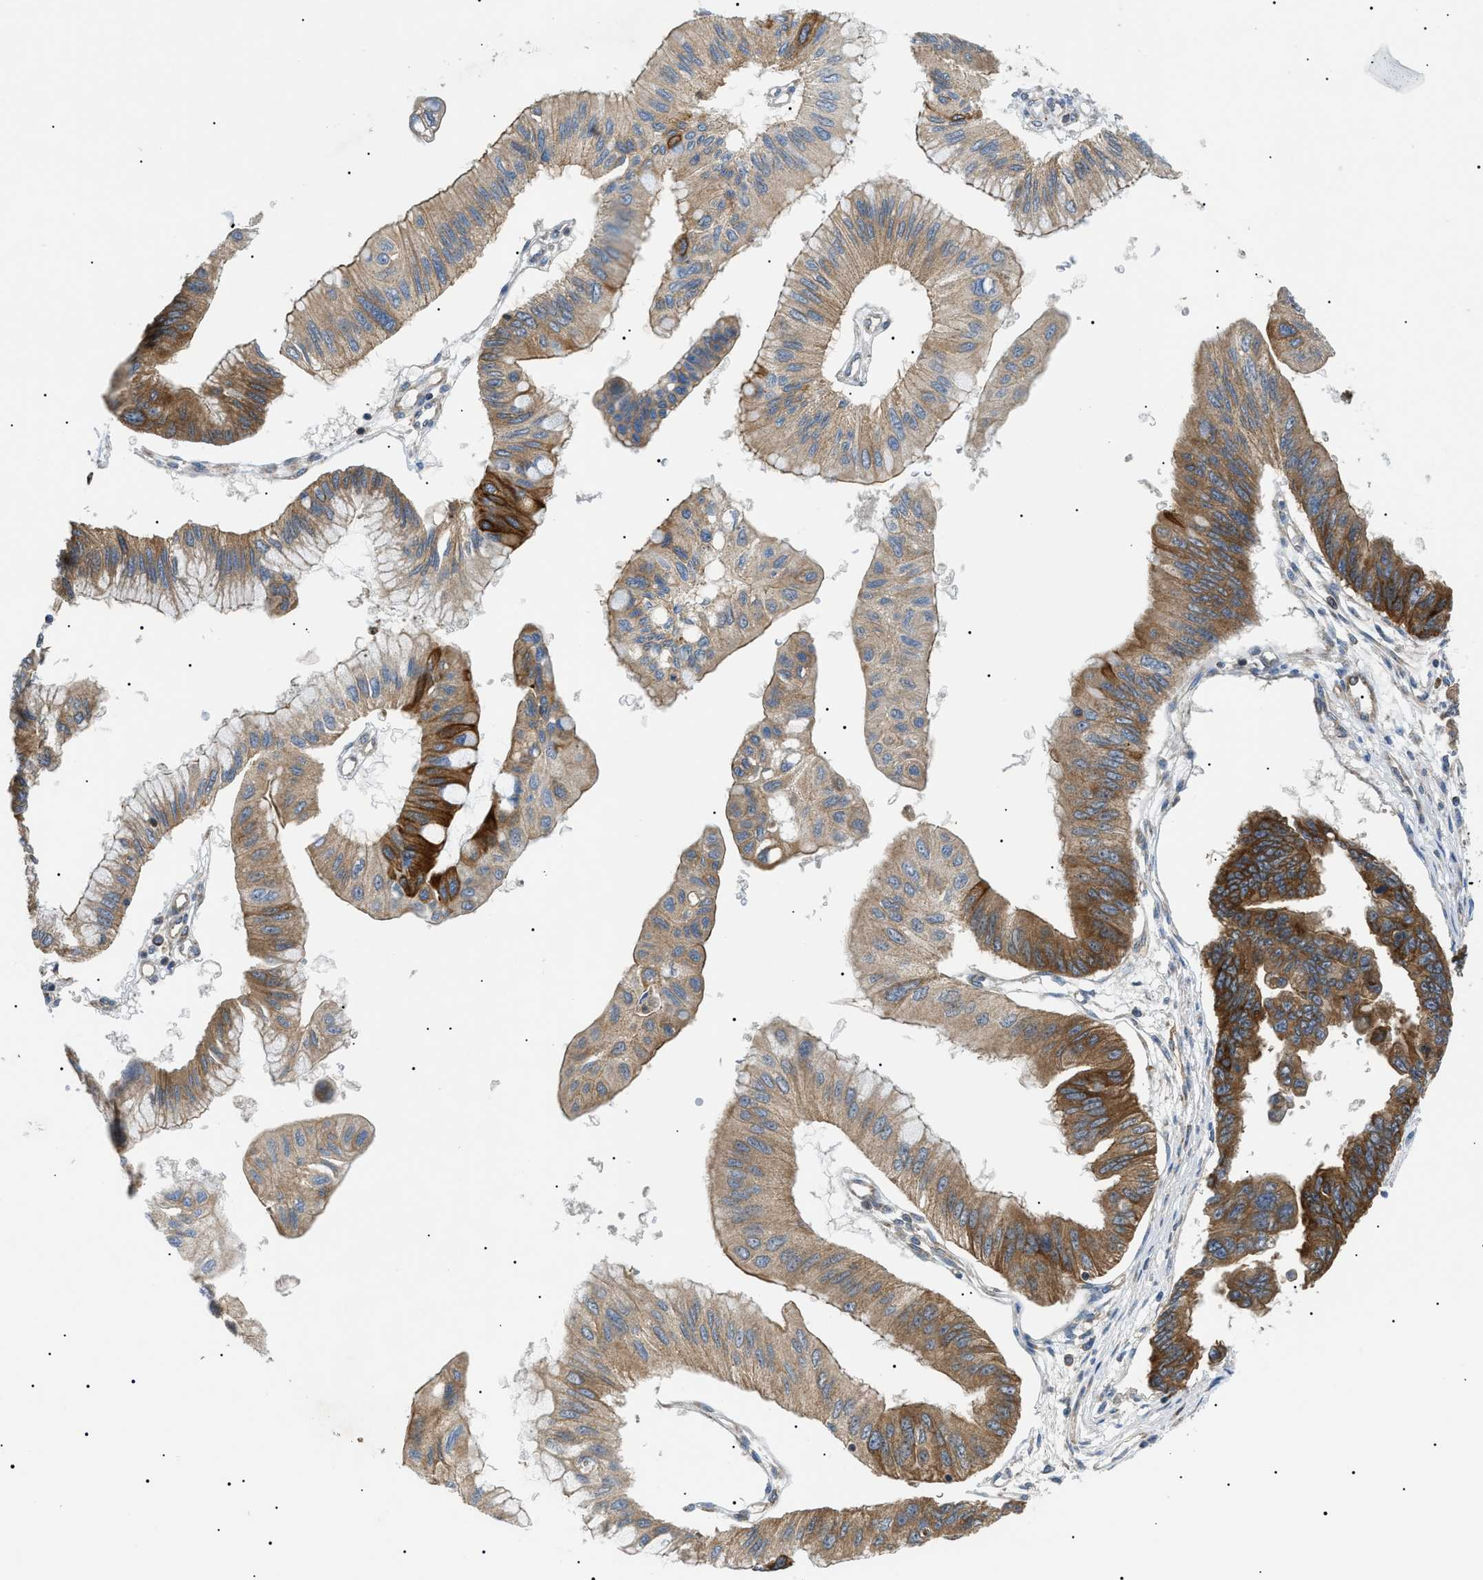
{"staining": {"intensity": "moderate", "quantity": ">75%", "location": "cytoplasmic/membranous"}, "tissue": "pancreatic cancer", "cell_type": "Tumor cells", "image_type": "cancer", "snomed": [{"axis": "morphology", "description": "Adenocarcinoma, NOS"}, {"axis": "topography", "description": "Pancreas"}], "caption": "Immunohistochemical staining of adenocarcinoma (pancreatic) reveals medium levels of moderate cytoplasmic/membranous staining in approximately >75% of tumor cells. The protein of interest is shown in brown color, while the nuclei are stained blue.", "gene": "SRPK1", "patient": {"sex": "female", "age": 77}}